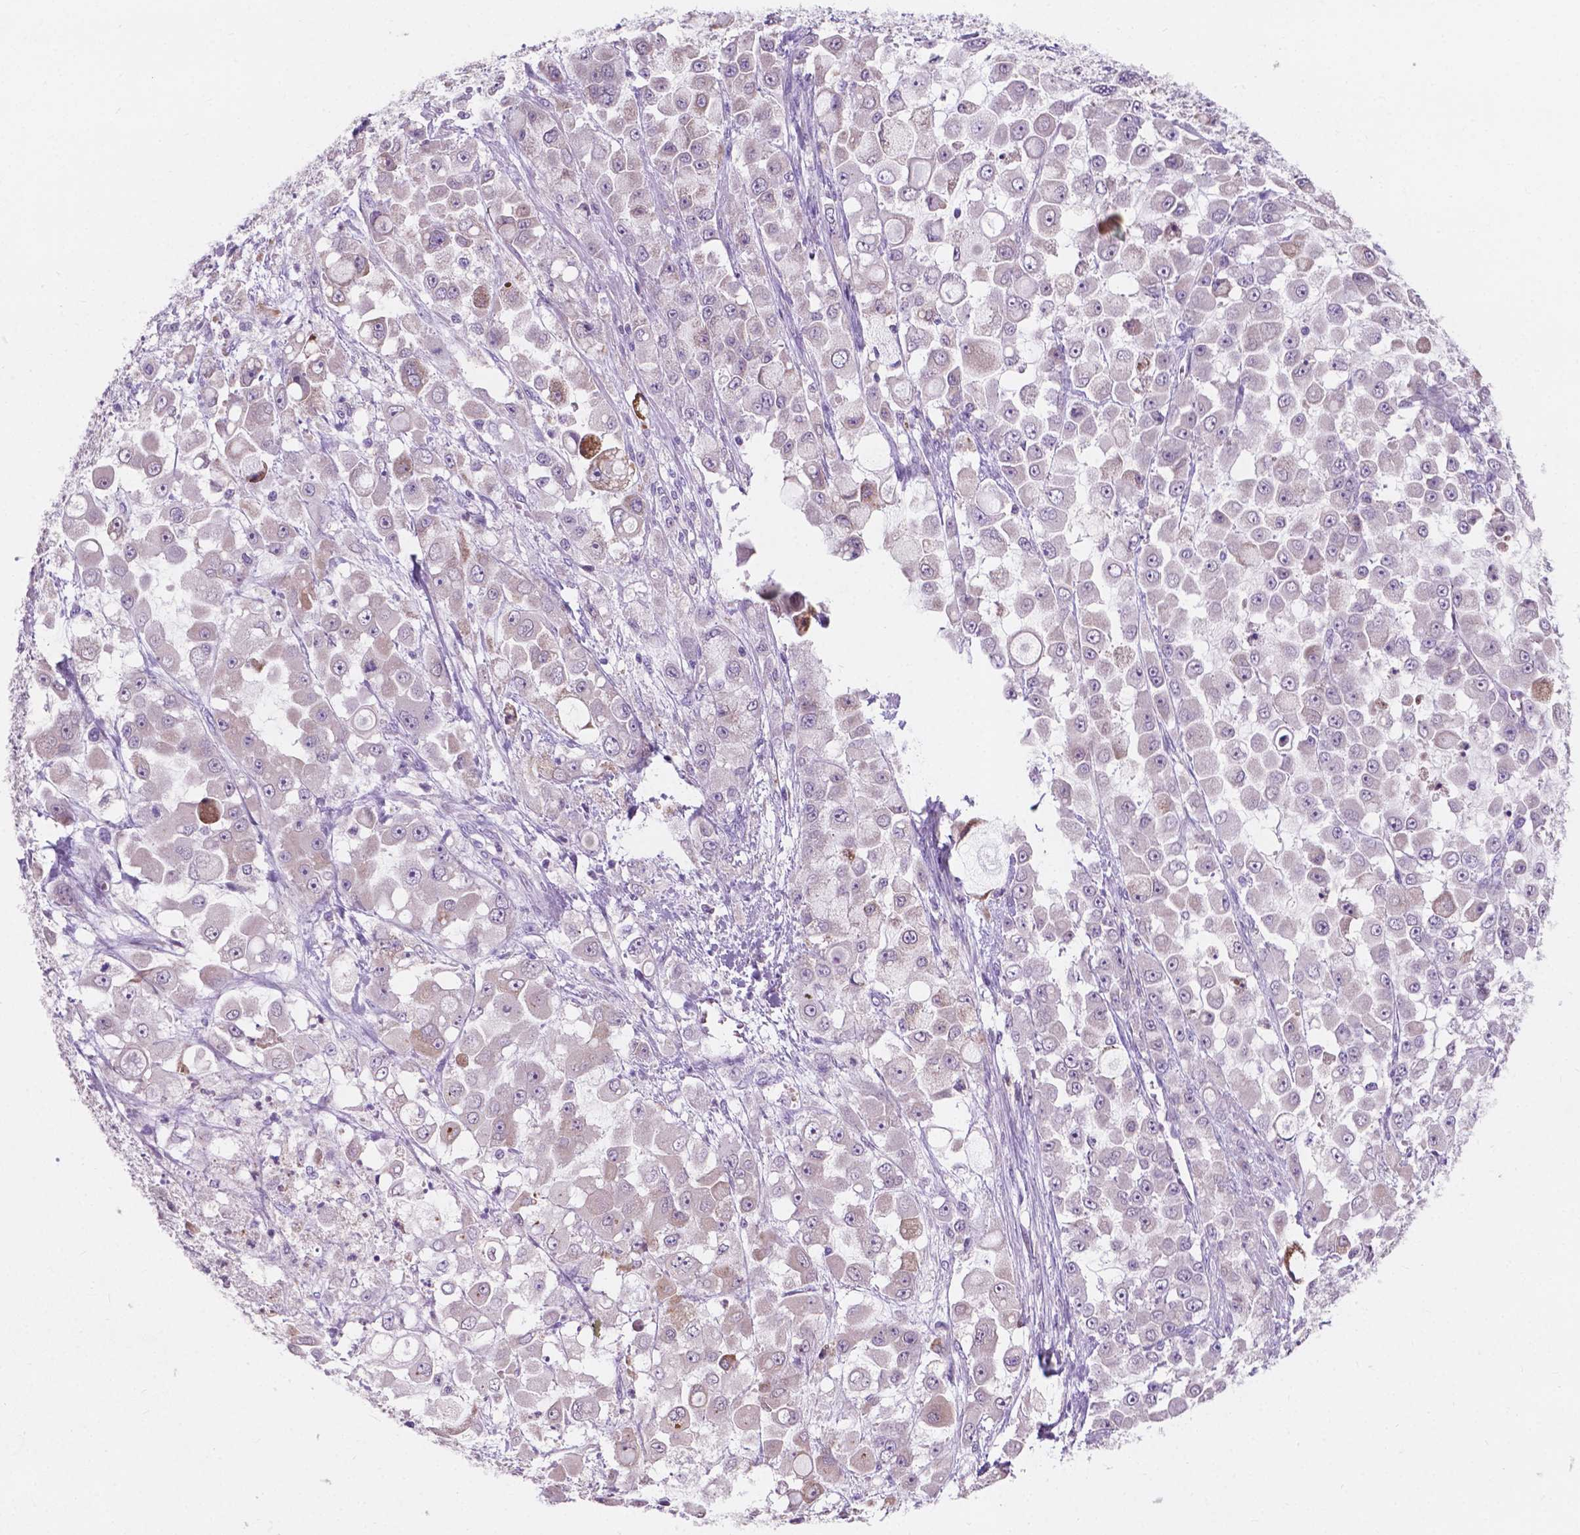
{"staining": {"intensity": "moderate", "quantity": "<25%", "location": "cytoplasmic/membranous"}, "tissue": "stomach cancer", "cell_type": "Tumor cells", "image_type": "cancer", "snomed": [{"axis": "morphology", "description": "Adenocarcinoma, NOS"}, {"axis": "topography", "description": "Stomach"}], "caption": "There is low levels of moderate cytoplasmic/membranous positivity in tumor cells of adenocarcinoma (stomach), as demonstrated by immunohistochemical staining (brown color).", "gene": "IREB2", "patient": {"sex": "female", "age": 76}}